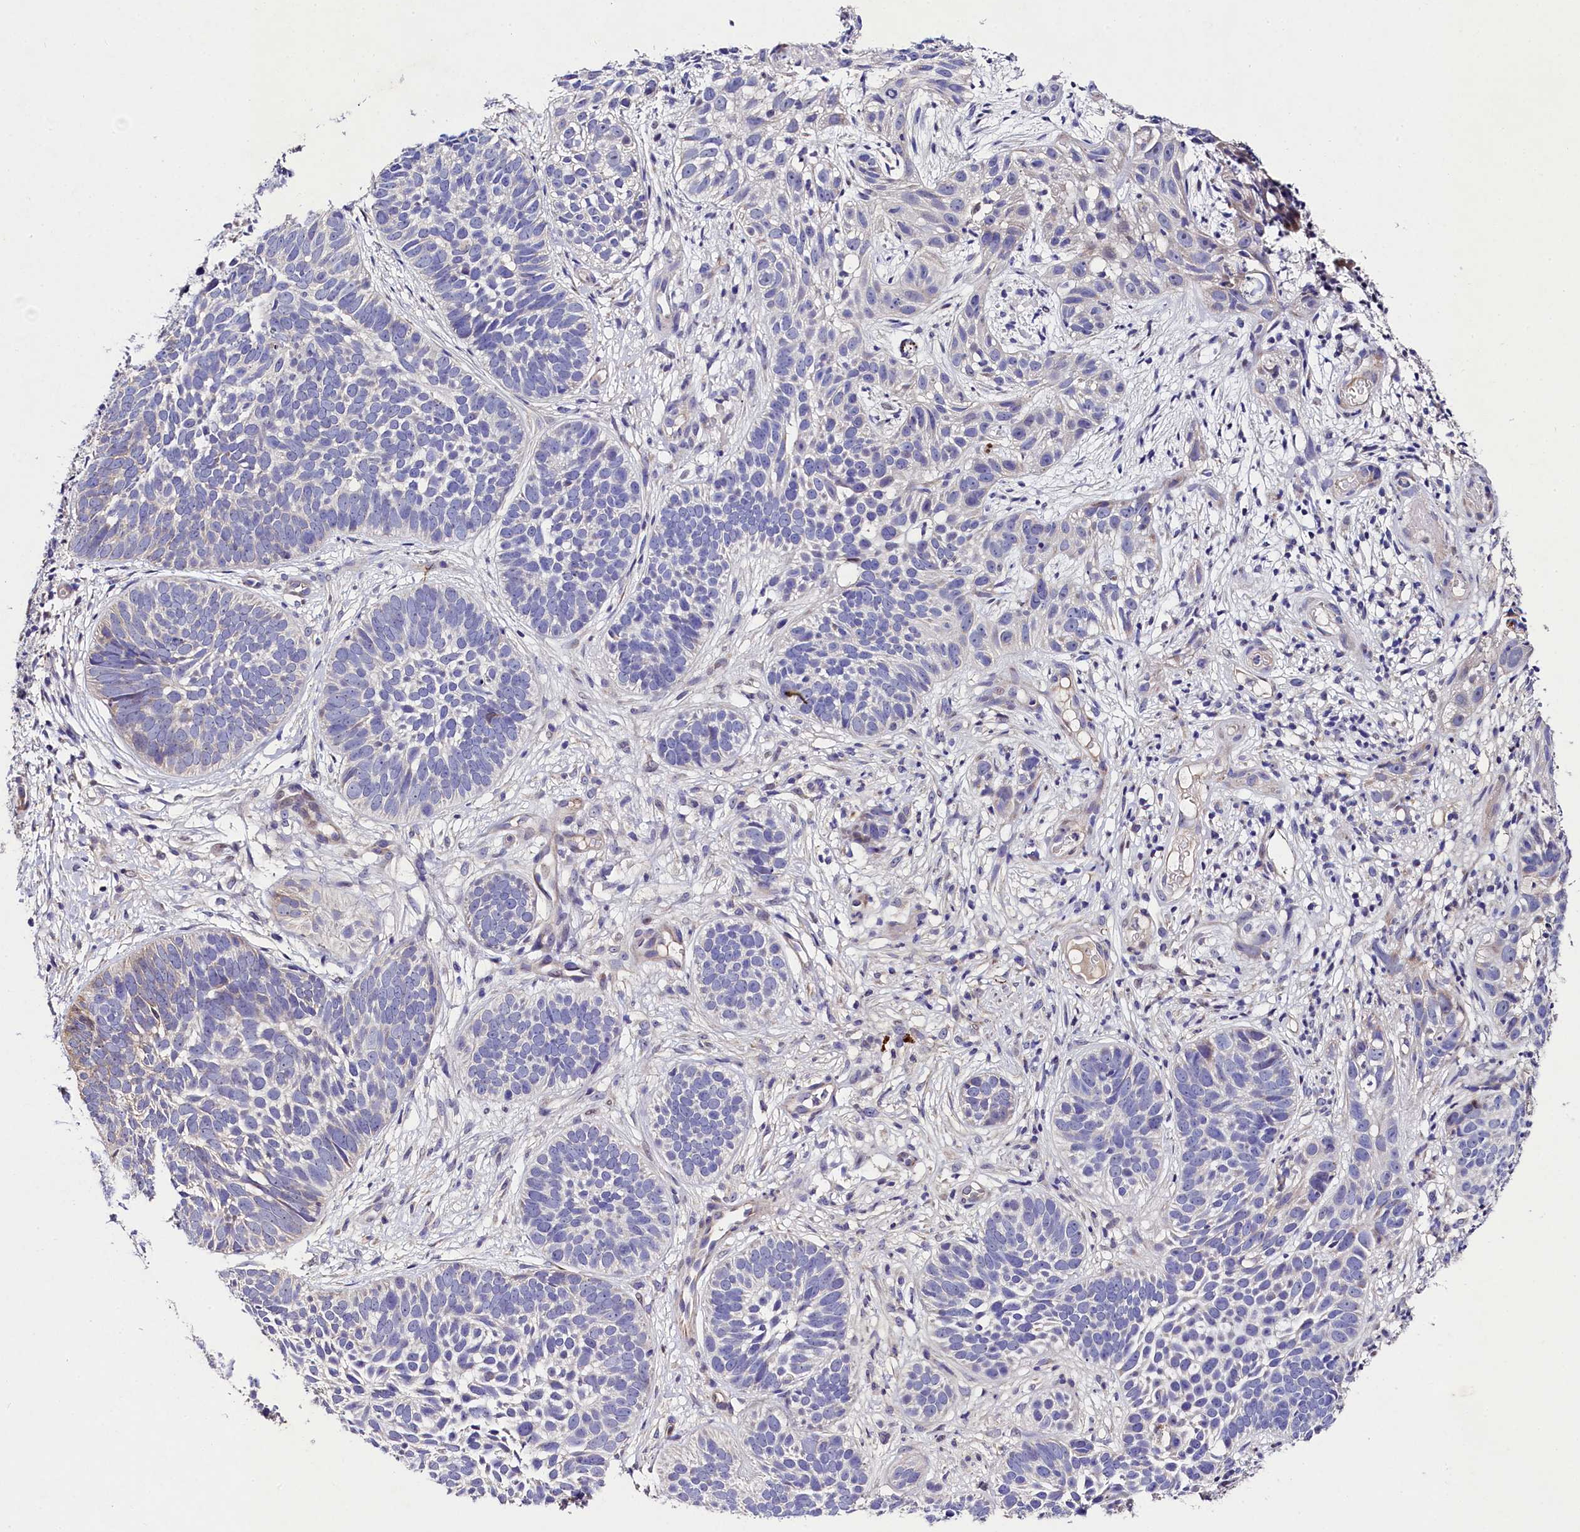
{"staining": {"intensity": "negative", "quantity": "none", "location": "none"}, "tissue": "skin cancer", "cell_type": "Tumor cells", "image_type": "cancer", "snomed": [{"axis": "morphology", "description": "Basal cell carcinoma"}, {"axis": "topography", "description": "Skin"}], "caption": "High power microscopy photomicrograph of an IHC histopathology image of skin cancer (basal cell carcinoma), revealing no significant expression in tumor cells.", "gene": "FXYD6", "patient": {"sex": "male", "age": 89}}